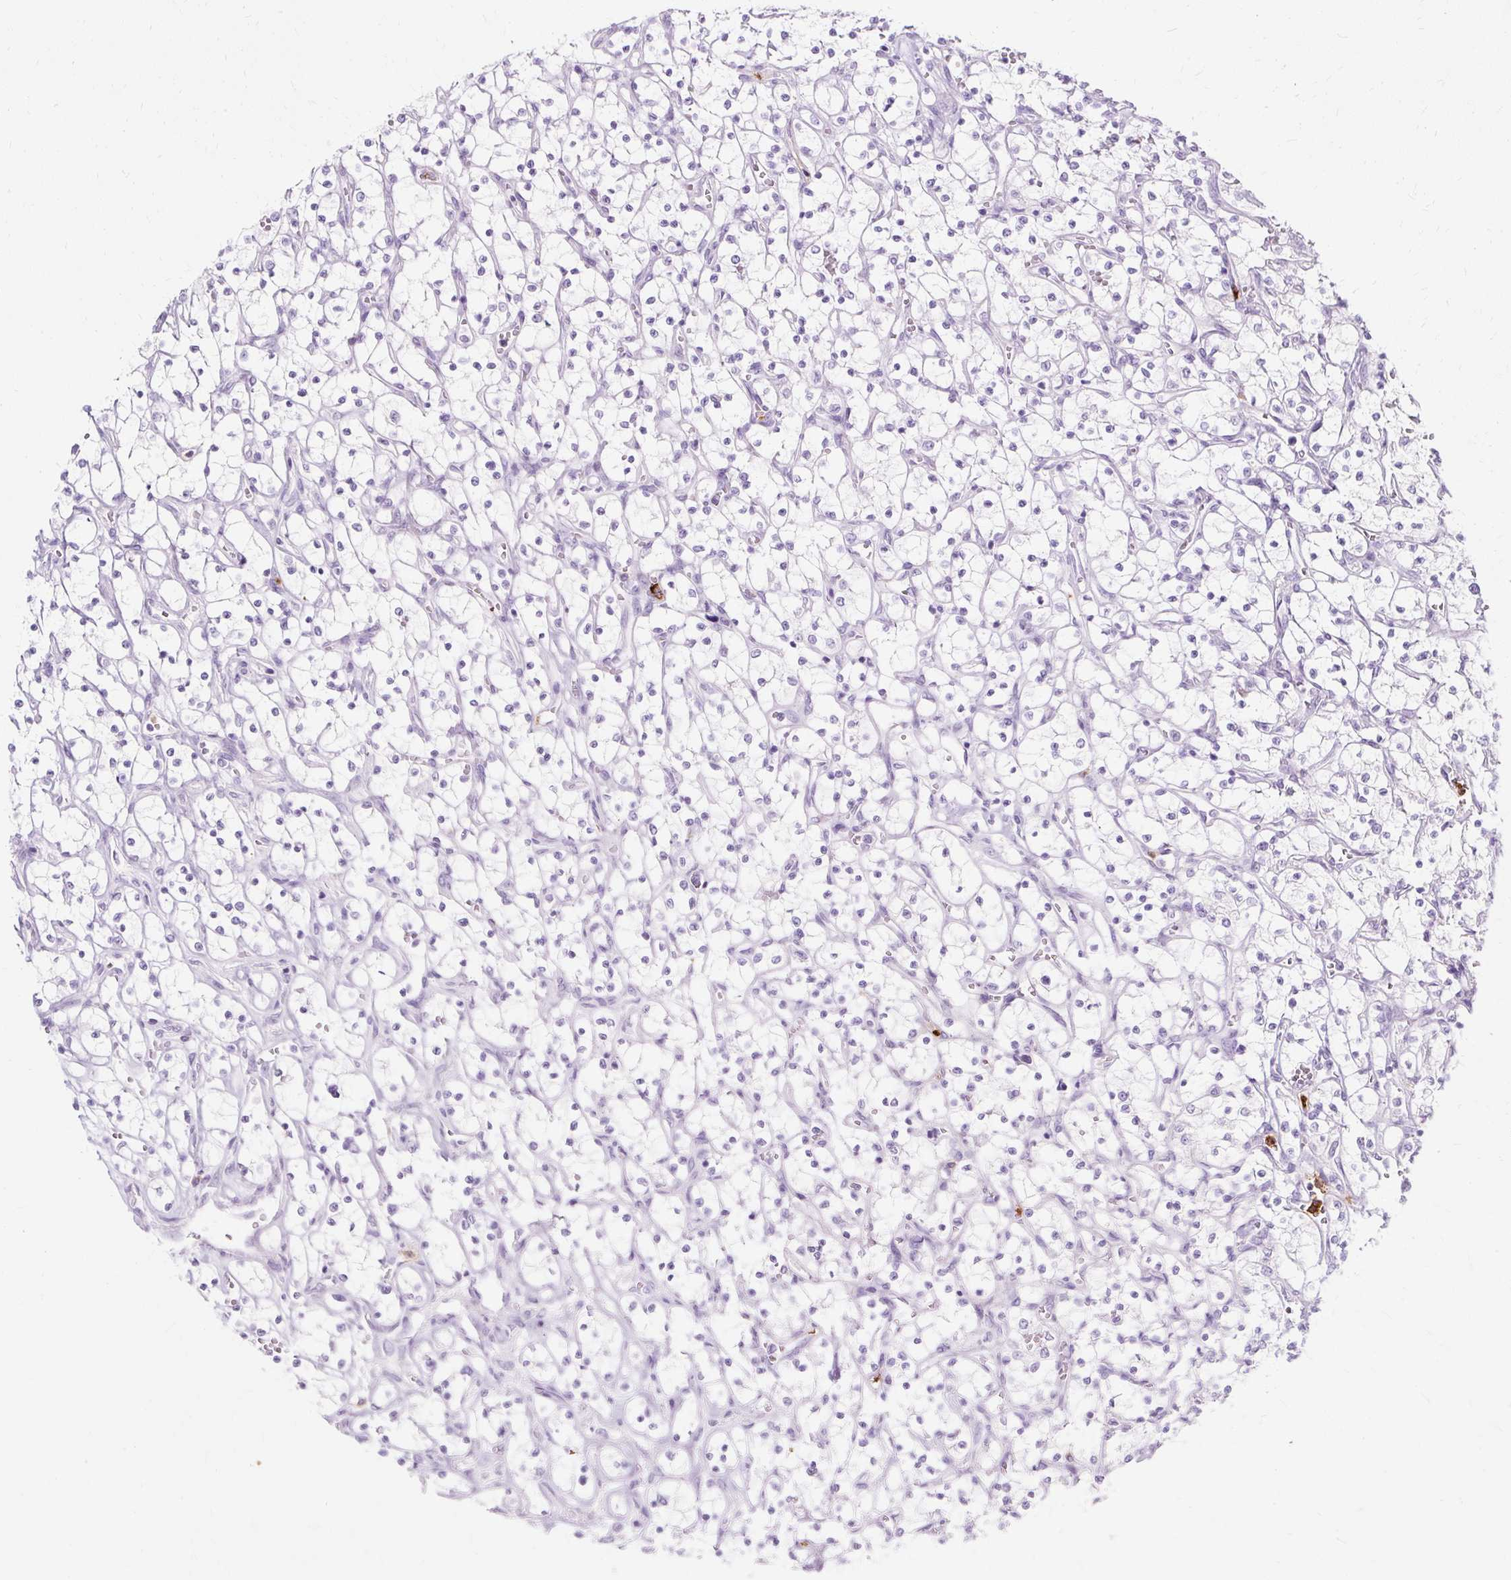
{"staining": {"intensity": "negative", "quantity": "none", "location": "none"}, "tissue": "renal cancer", "cell_type": "Tumor cells", "image_type": "cancer", "snomed": [{"axis": "morphology", "description": "Adenocarcinoma, NOS"}, {"axis": "topography", "description": "Kidney"}], "caption": "High magnification brightfield microscopy of renal cancer stained with DAB (3,3'-diaminobenzidine) (brown) and counterstained with hematoxylin (blue): tumor cells show no significant staining. The staining was performed using DAB to visualize the protein expression in brown, while the nuclei were stained in blue with hematoxylin (Magnification: 20x).", "gene": "DEFA1", "patient": {"sex": "female", "age": 69}}